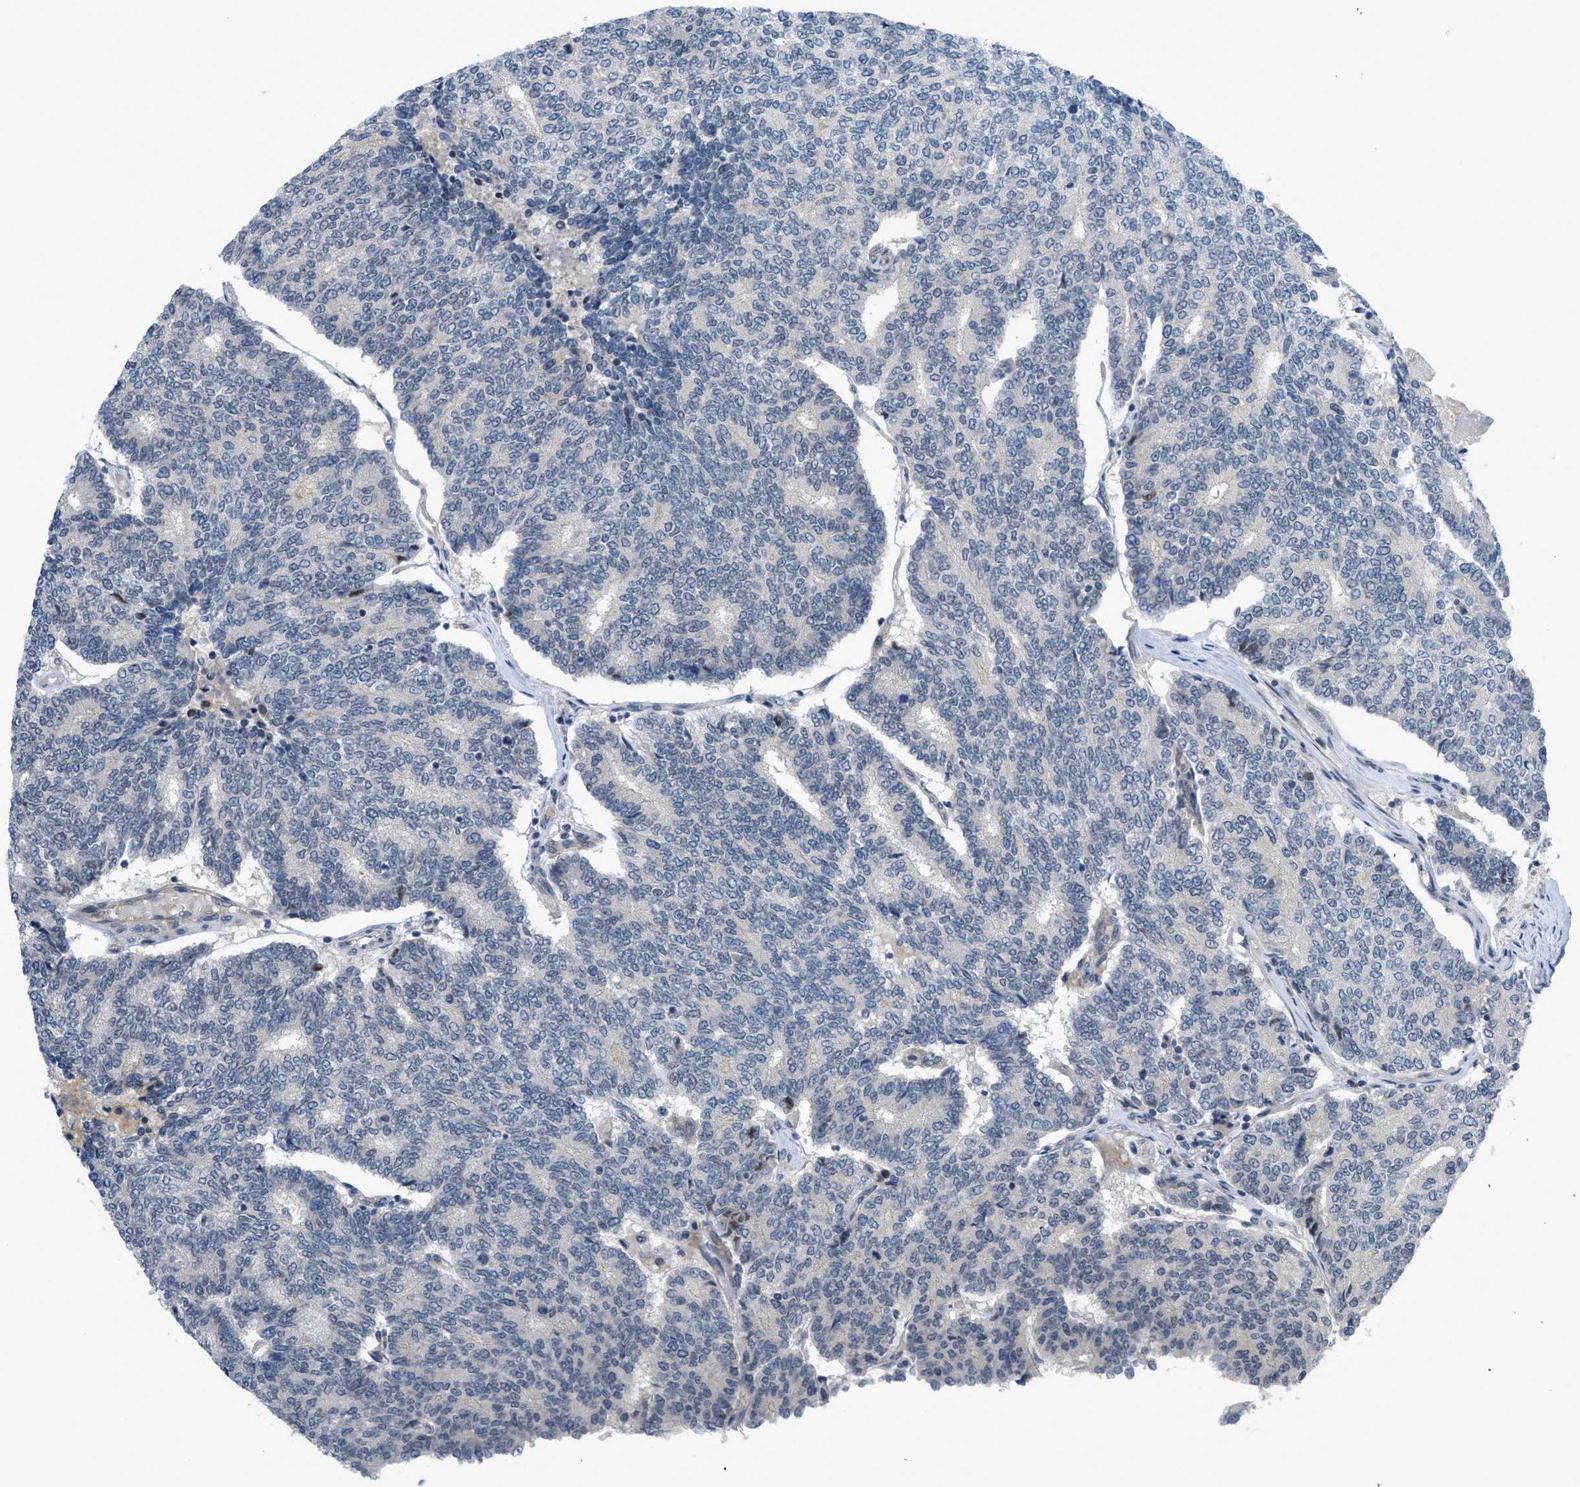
{"staining": {"intensity": "negative", "quantity": "none", "location": "none"}, "tissue": "prostate cancer", "cell_type": "Tumor cells", "image_type": "cancer", "snomed": [{"axis": "morphology", "description": "Normal tissue, NOS"}, {"axis": "morphology", "description": "Adenocarcinoma, High grade"}, {"axis": "topography", "description": "Prostate"}, {"axis": "topography", "description": "Seminal veicle"}], "caption": "IHC of human adenocarcinoma (high-grade) (prostate) shows no positivity in tumor cells. (Stains: DAB immunohistochemistry (IHC) with hematoxylin counter stain, Microscopy: brightfield microscopy at high magnification).", "gene": "TNFAIP1", "patient": {"sex": "male", "age": 55}}